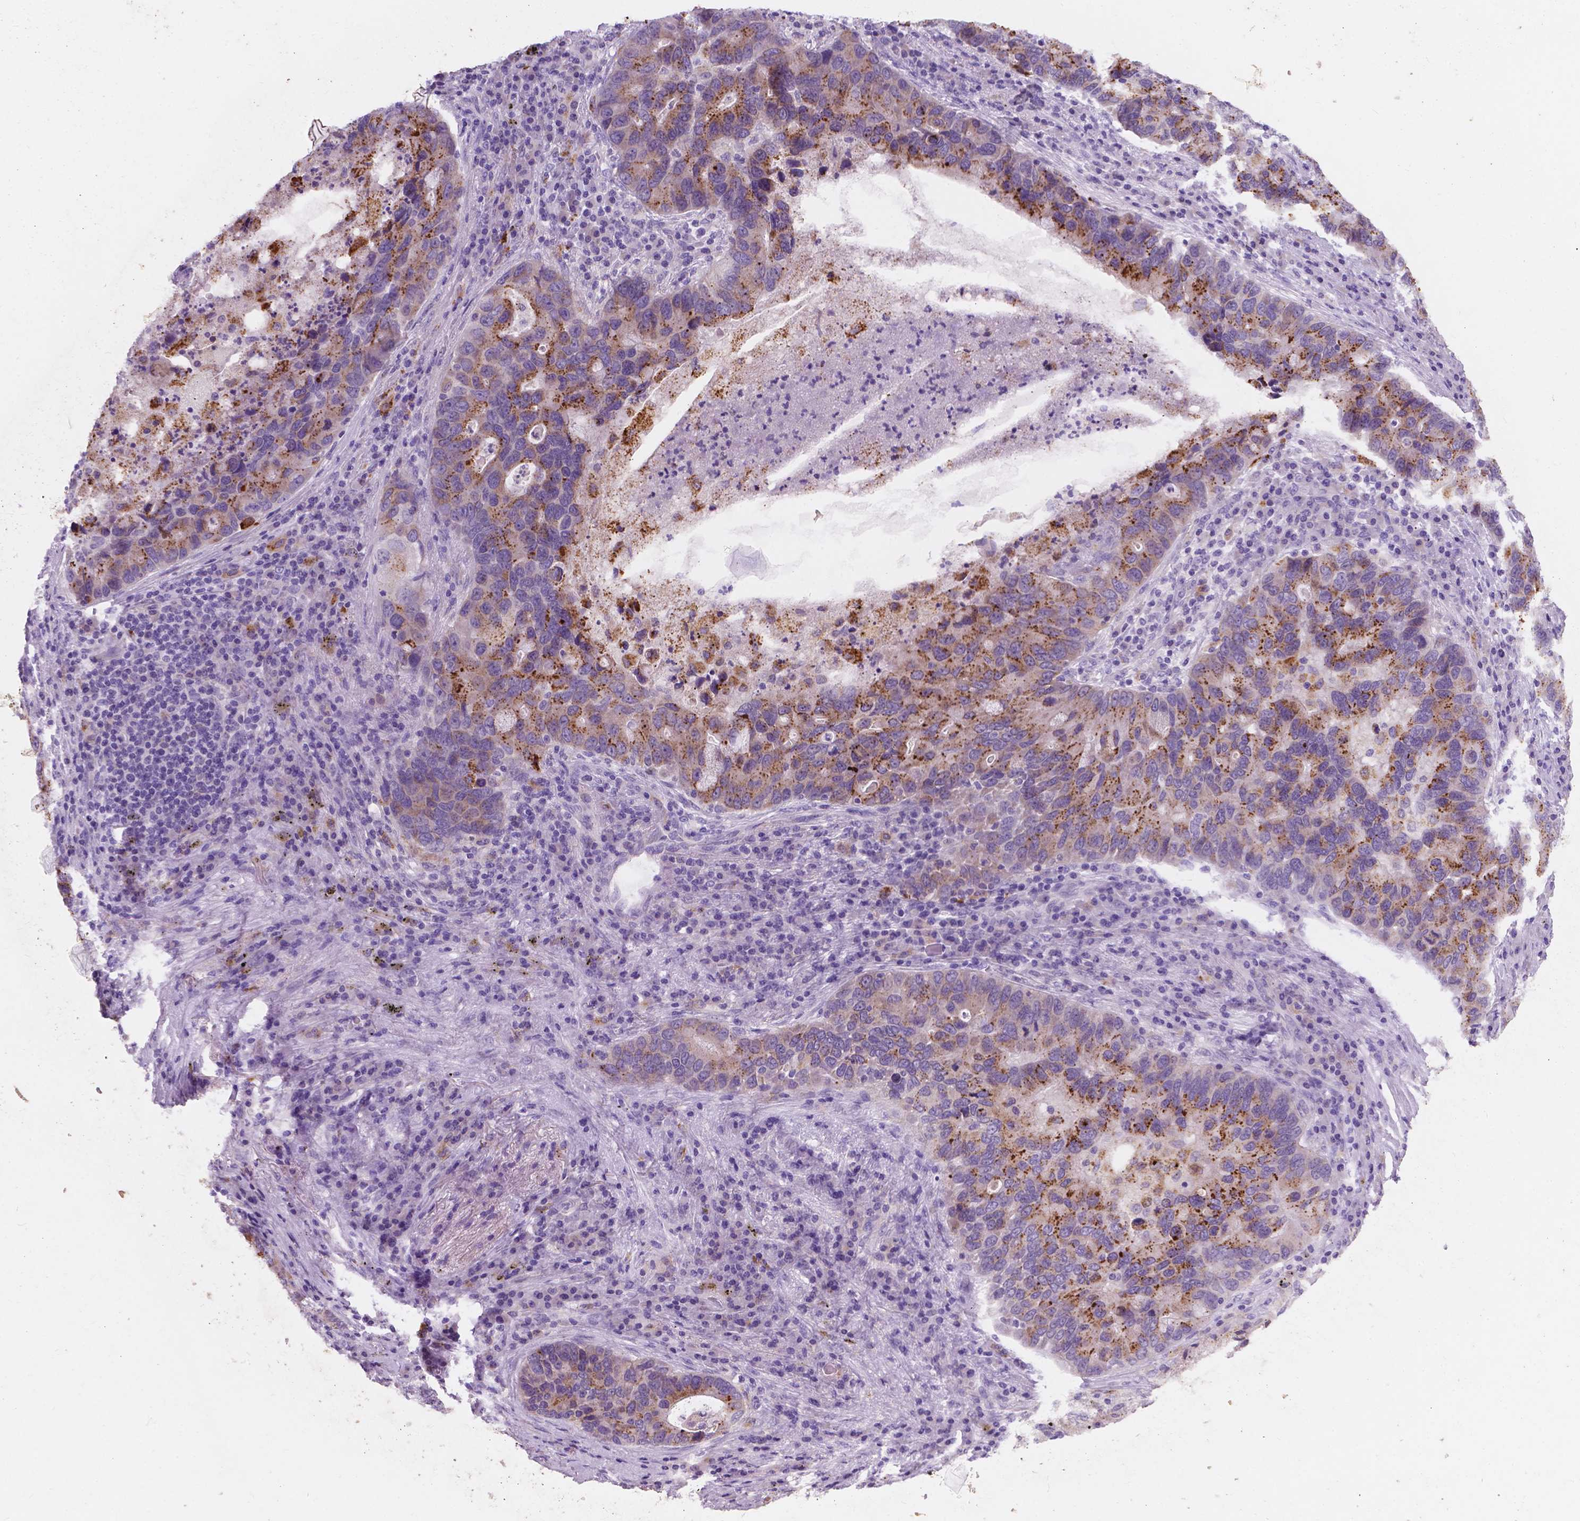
{"staining": {"intensity": "strong", "quantity": "25%-75%", "location": "cytoplasmic/membranous"}, "tissue": "lung cancer", "cell_type": "Tumor cells", "image_type": "cancer", "snomed": [{"axis": "morphology", "description": "Adenocarcinoma, NOS"}, {"axis": "morphology", "description": "Adenocarcinoma, metastatic, NOS"}, {"axis": "topography", "description": "Lymph node"}, {"axis": "topography", "description": "Lung"}], "caption": "Brown immunohistochemical staining in lung cancer (metastatic adenocarcinoma) reveals strong cytoplasmic/membranous positivity in about 25%-75% of tumor cells.", "gene": "IREB2", "patient": {"sex": "female", "age": 54}}